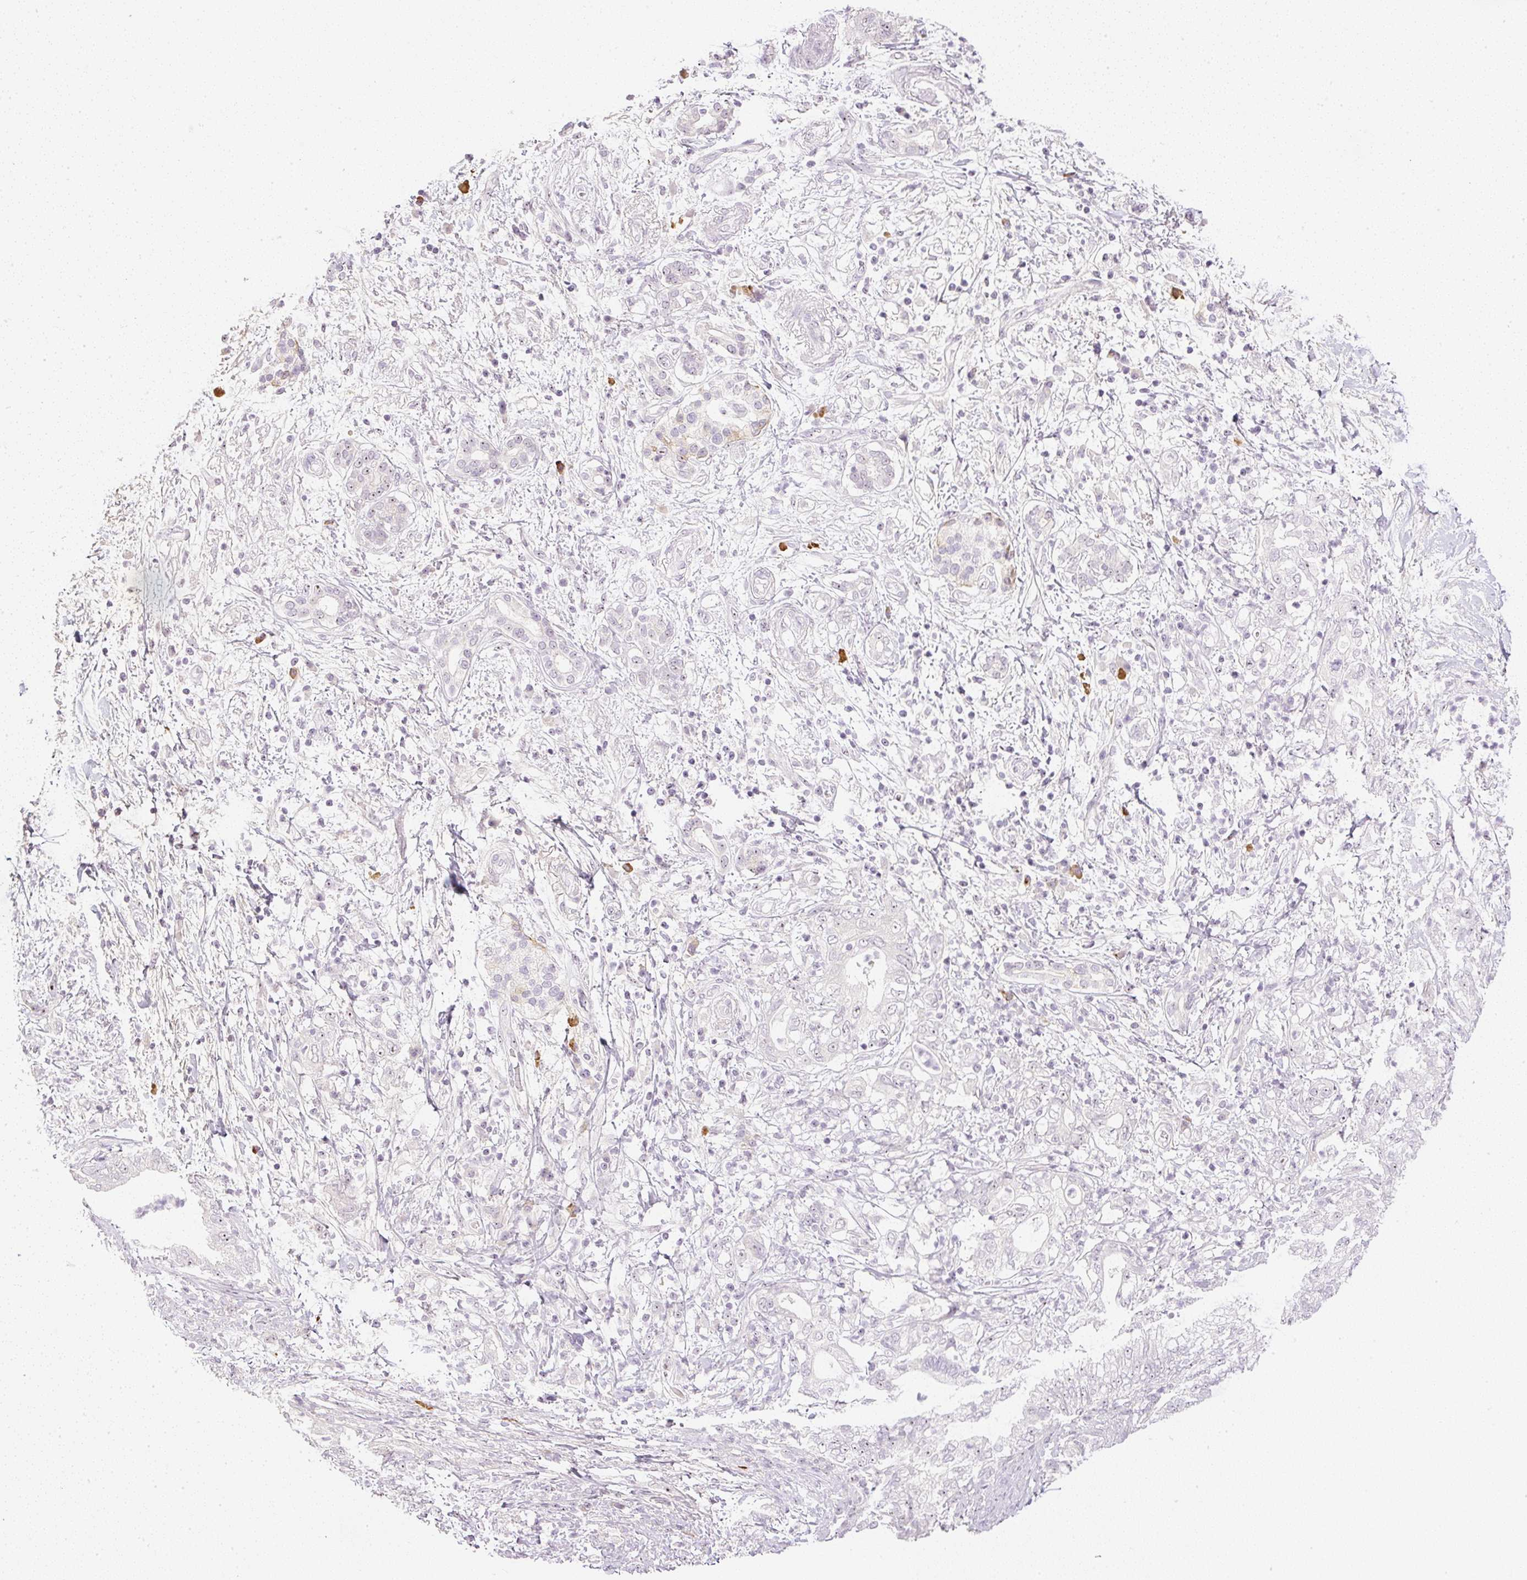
{"staining": {"intensity": "weak", "quantity": "25%-75%", "location": "nuclear"}, "tissue": "pancreatic cancer", "cell_type": "Tumor cells", "image_type": "cancer", "snomed": [{"axis": "morphology", "description": "Adenocarcinoma, NOS"}, {"axis": "topography", "description": "Pancreas"}], "caption": "Weak nuclear staining for a protein is present in approximately 25%-75% of tumor cells of pancreatic cancer (adenocarcinoma) using immunohistochemistry.", "gene": "AAR2", "patient": {"sex": "female", "age": 73}}